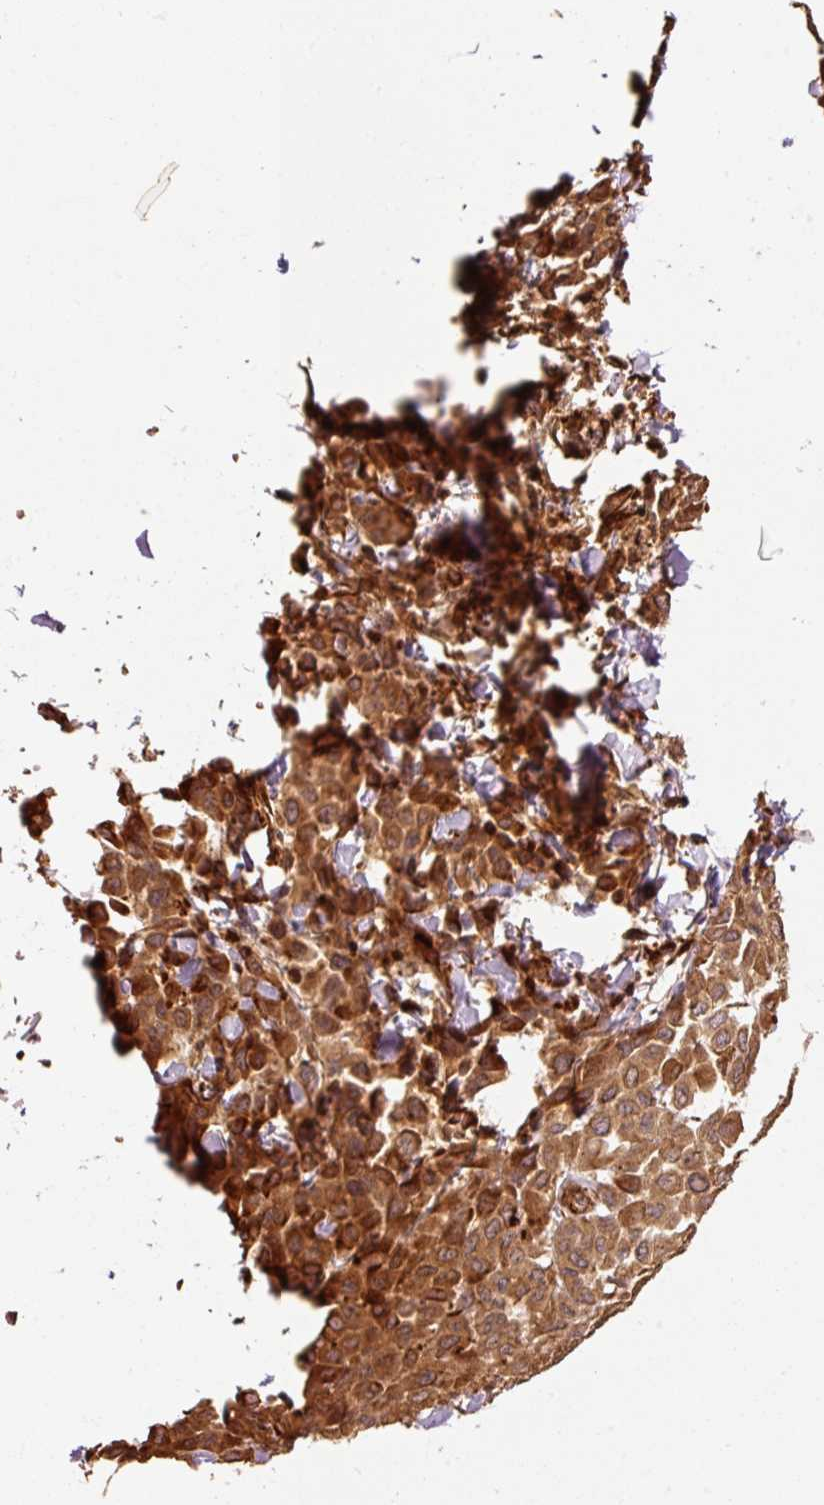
{"staining": {"intensity": "strong", "quantity": ">75%", "location": "cytoplasmic/membranous,nuclear"}, "tissue": "melanoma", "cell_type": "Tumor cells", "image_type": "cancer", "snomed": [{"axis": "morphology", "description": "Malignant melanoma, Metastatic site"}, {"axis": "topography", "description": "Skin"}], "caption": "Brown immunohistochemical staining in human malignant melanoma (metastatic site) exhibits strong cytoplasmic/membranous and nuclear staining in approximately >75% of tumor cells.", "gene": "OXER1", "patient": {"sex": "female", "age": 81}}